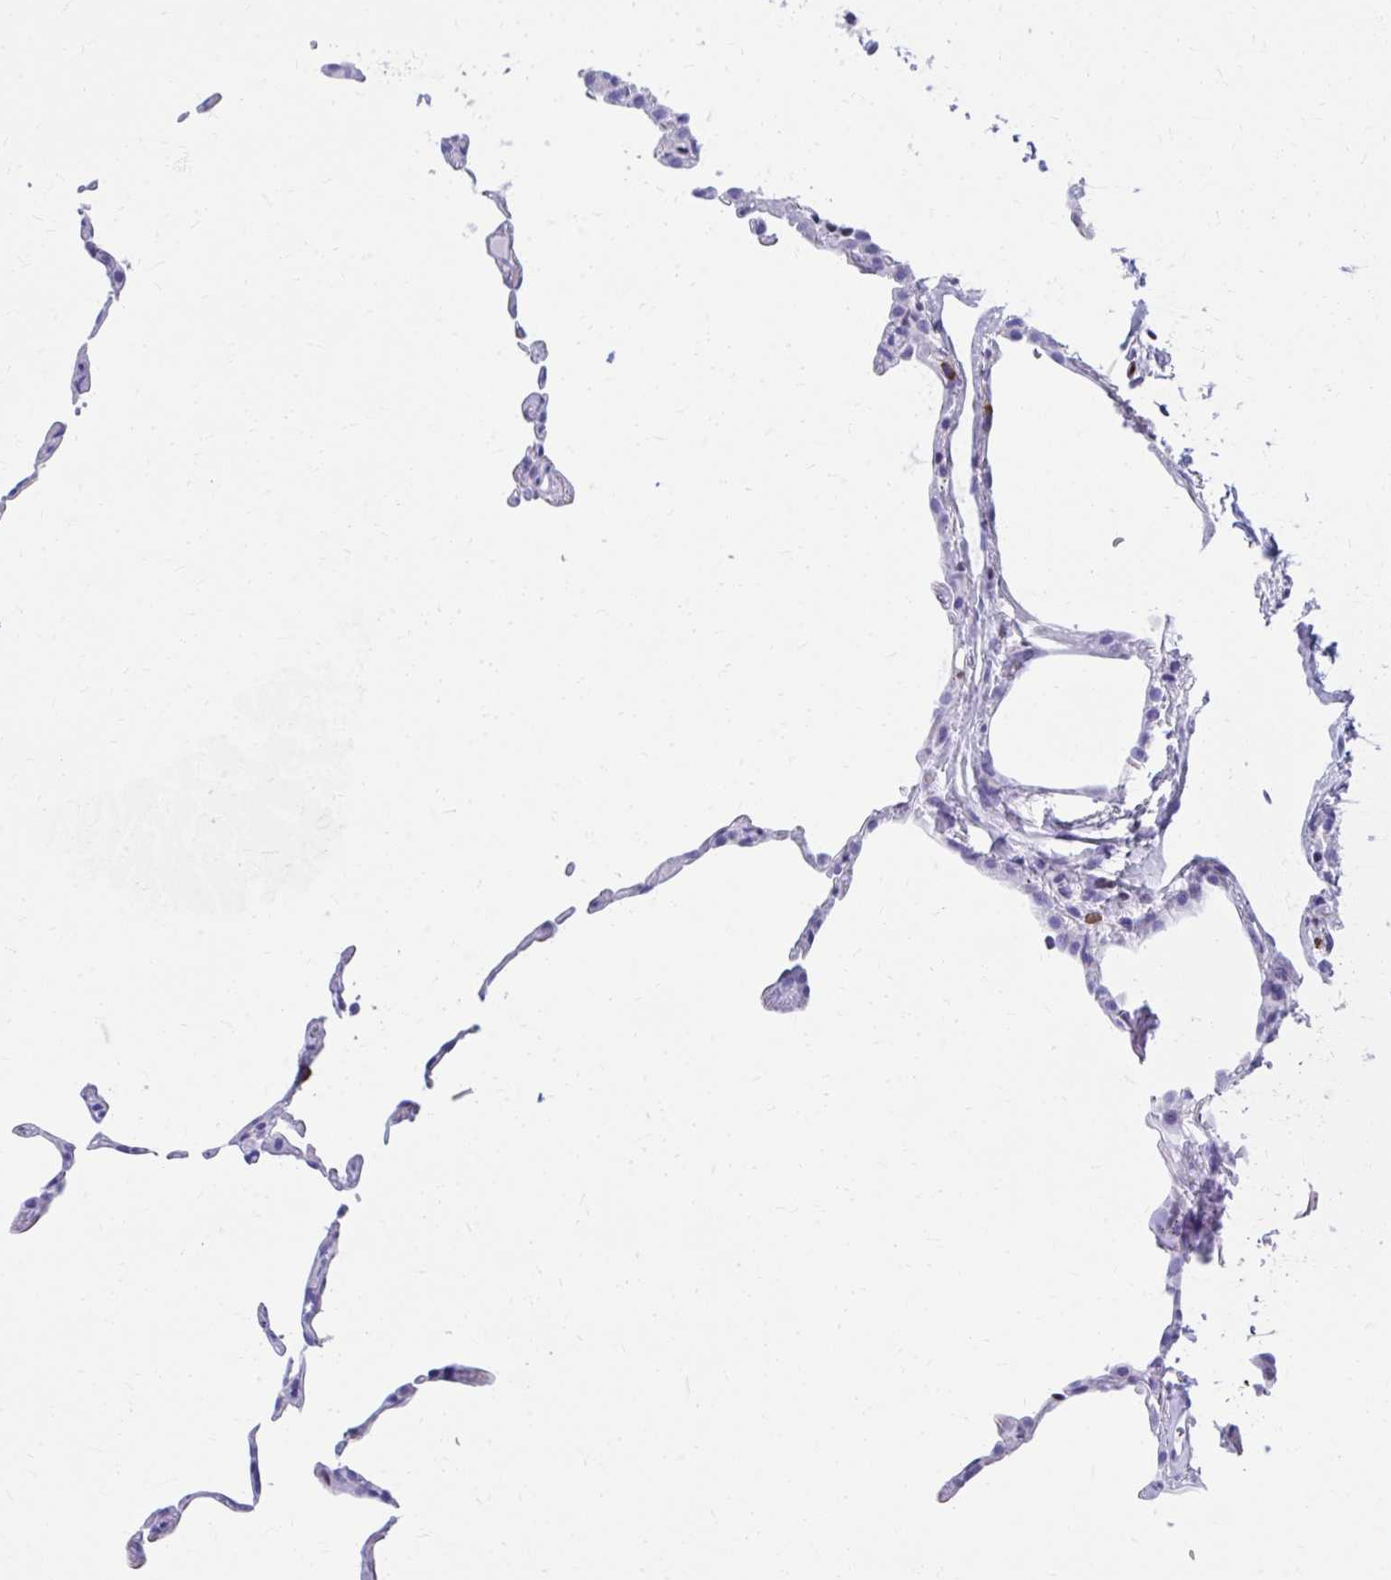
{"staining": {"intensity": "negative", "quantity": "none", "location": "none"}, "tissue": "lung", "cell_type": "Alveolar cells", "image_type": "normal", "snomed": [{"axis": "morphology", "description": "Normal tissue, NOS"}, {"axis": "topography", "description": "Lung"}], "caption": "Photomicrograph shows no protein staining in alveolar cells of normal lung. (Brightfield microscopy of DAB immunohistochemistry at high magnification).", "gene": "RUNX3", "patient": {"sex": "female", "age": 57}}